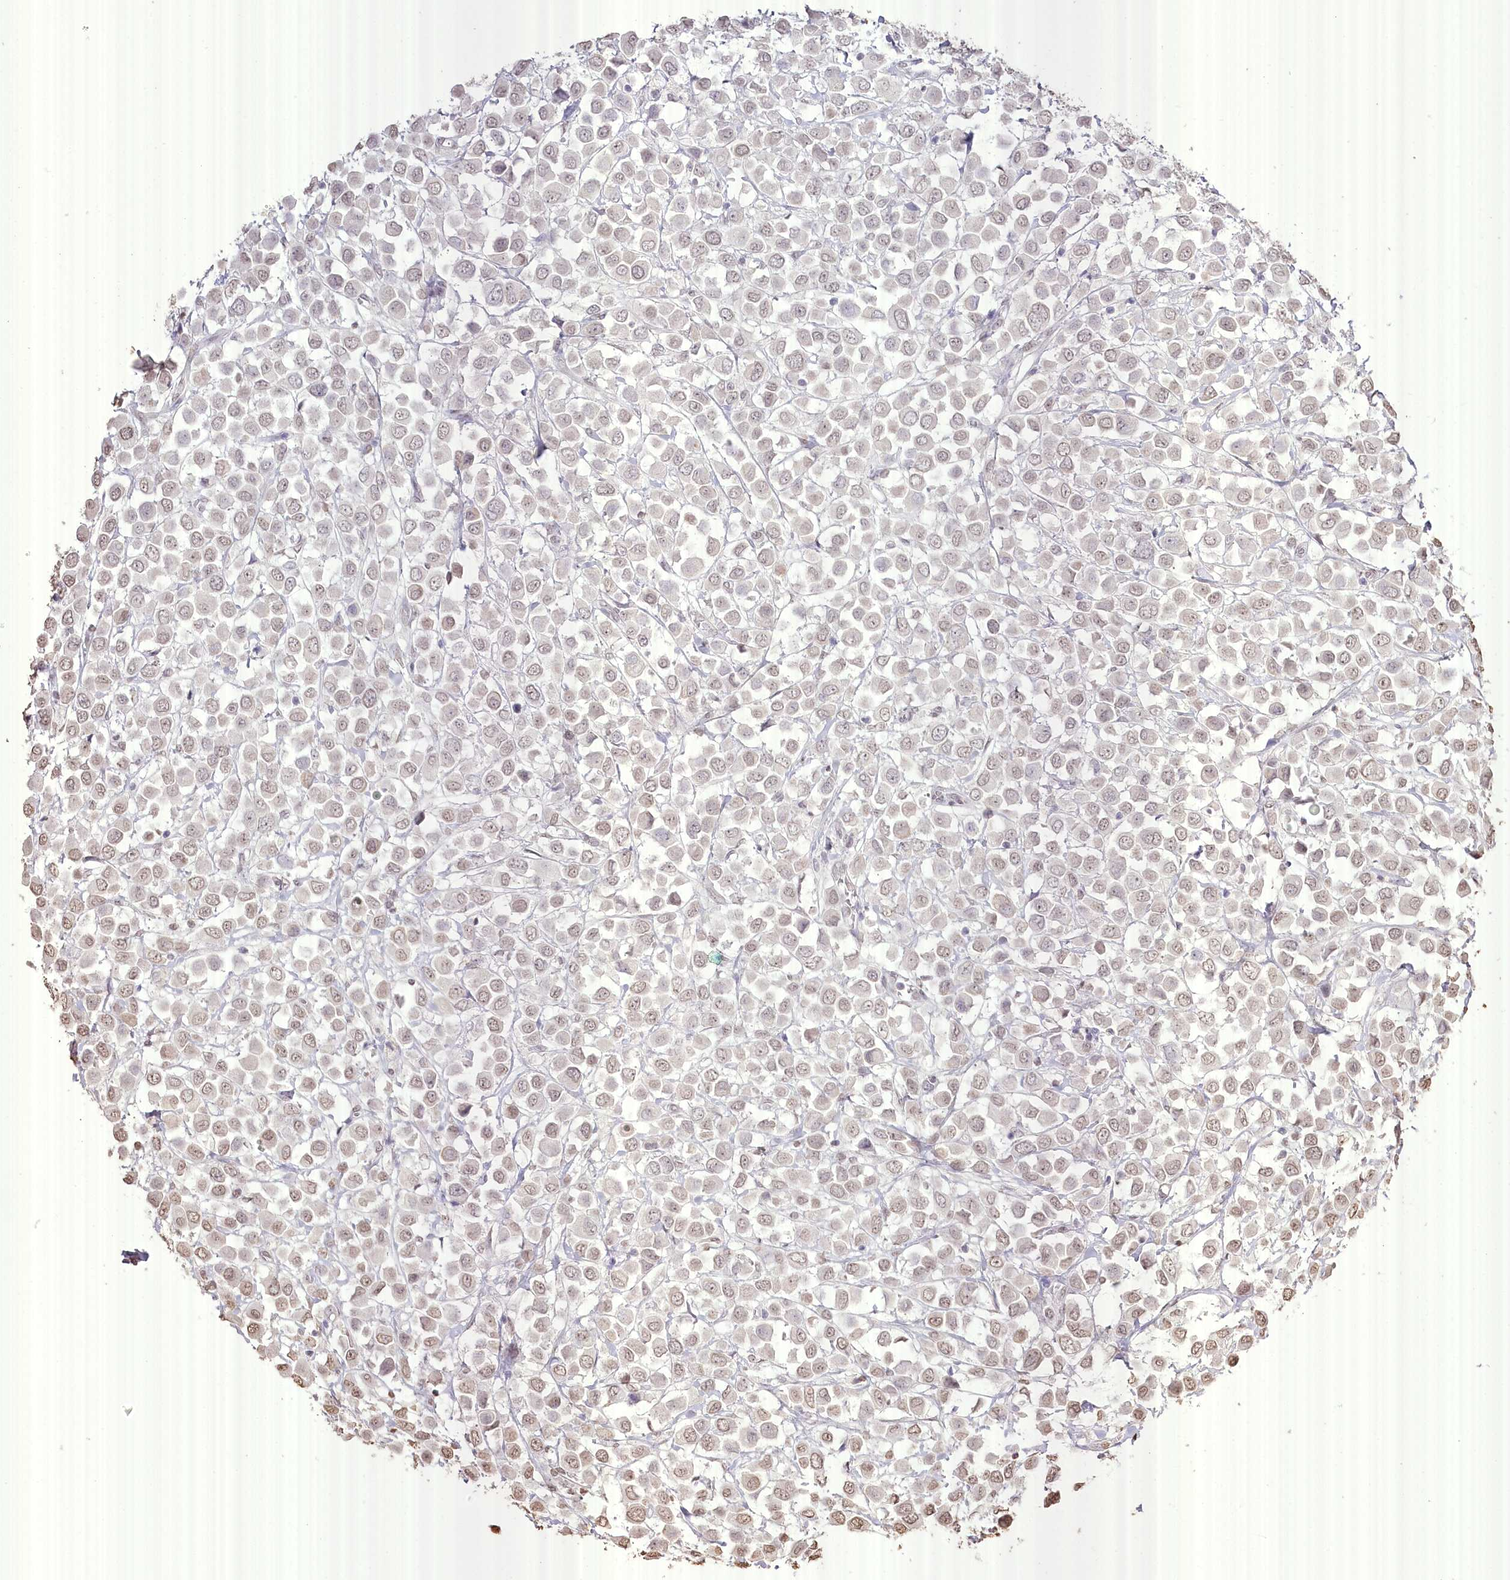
{"staining": {"intensity": "weak", "quantity": "25%-75%", "location": "nuclear"}, "tissue": "breast cancer", "cell_type": "Tumor cells", "image_type": "cancer", "snomed": [{"axis": "morphology", "description": "Duct carcinoma"}, {"axis": "topography", "description": "Breast"}], "caption": "Approximately 25%-75% of tumor cells in breast invasive ductal carcinoma reveal weak nuclear protein staining as visualized by brown immunohistochemical staining.", "gene": "SLC39A10", "patient": {"sex": "female", "age": 61}}